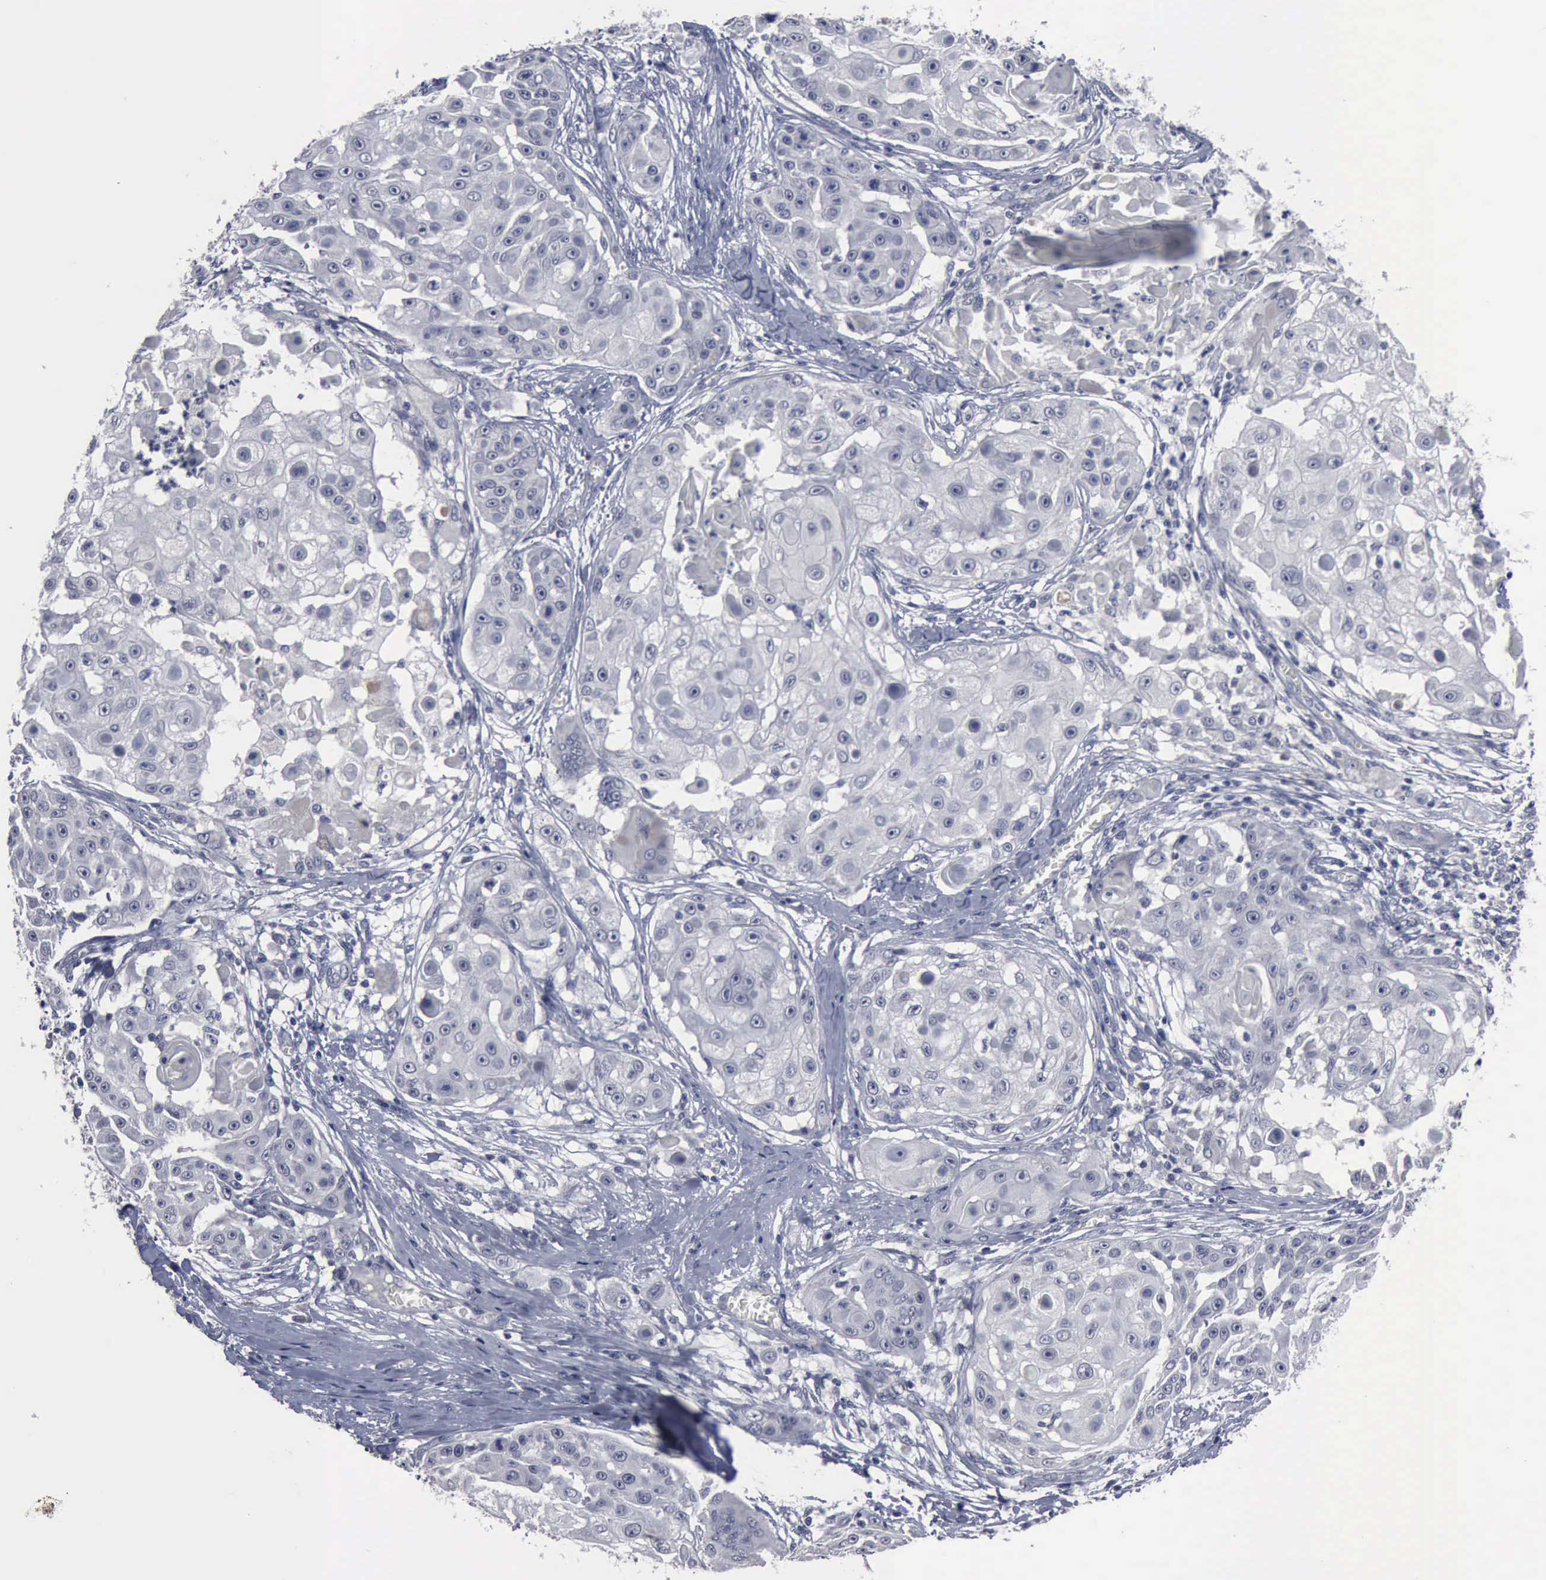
{"staining": {"intensity": "negative", "quantity": "none", "location": "none"}, "tissue": "skin cancer", "cell_type": "Tumor cells", "image_type": "cancer", "snomed": [{"axis": "morphology", "description": "Squamous cell carcinoma, NOS"}, {"axis": "topography", "description": "Skin"}], "caption": "The micrograph shows no significant staining in tumor cells of skin squamous cell carcinoma. (DAB immunohistochemistry with hematoxylin counter stain).", "gene": "MYO18B", "patient": {"sex": "female", "age": 57}}